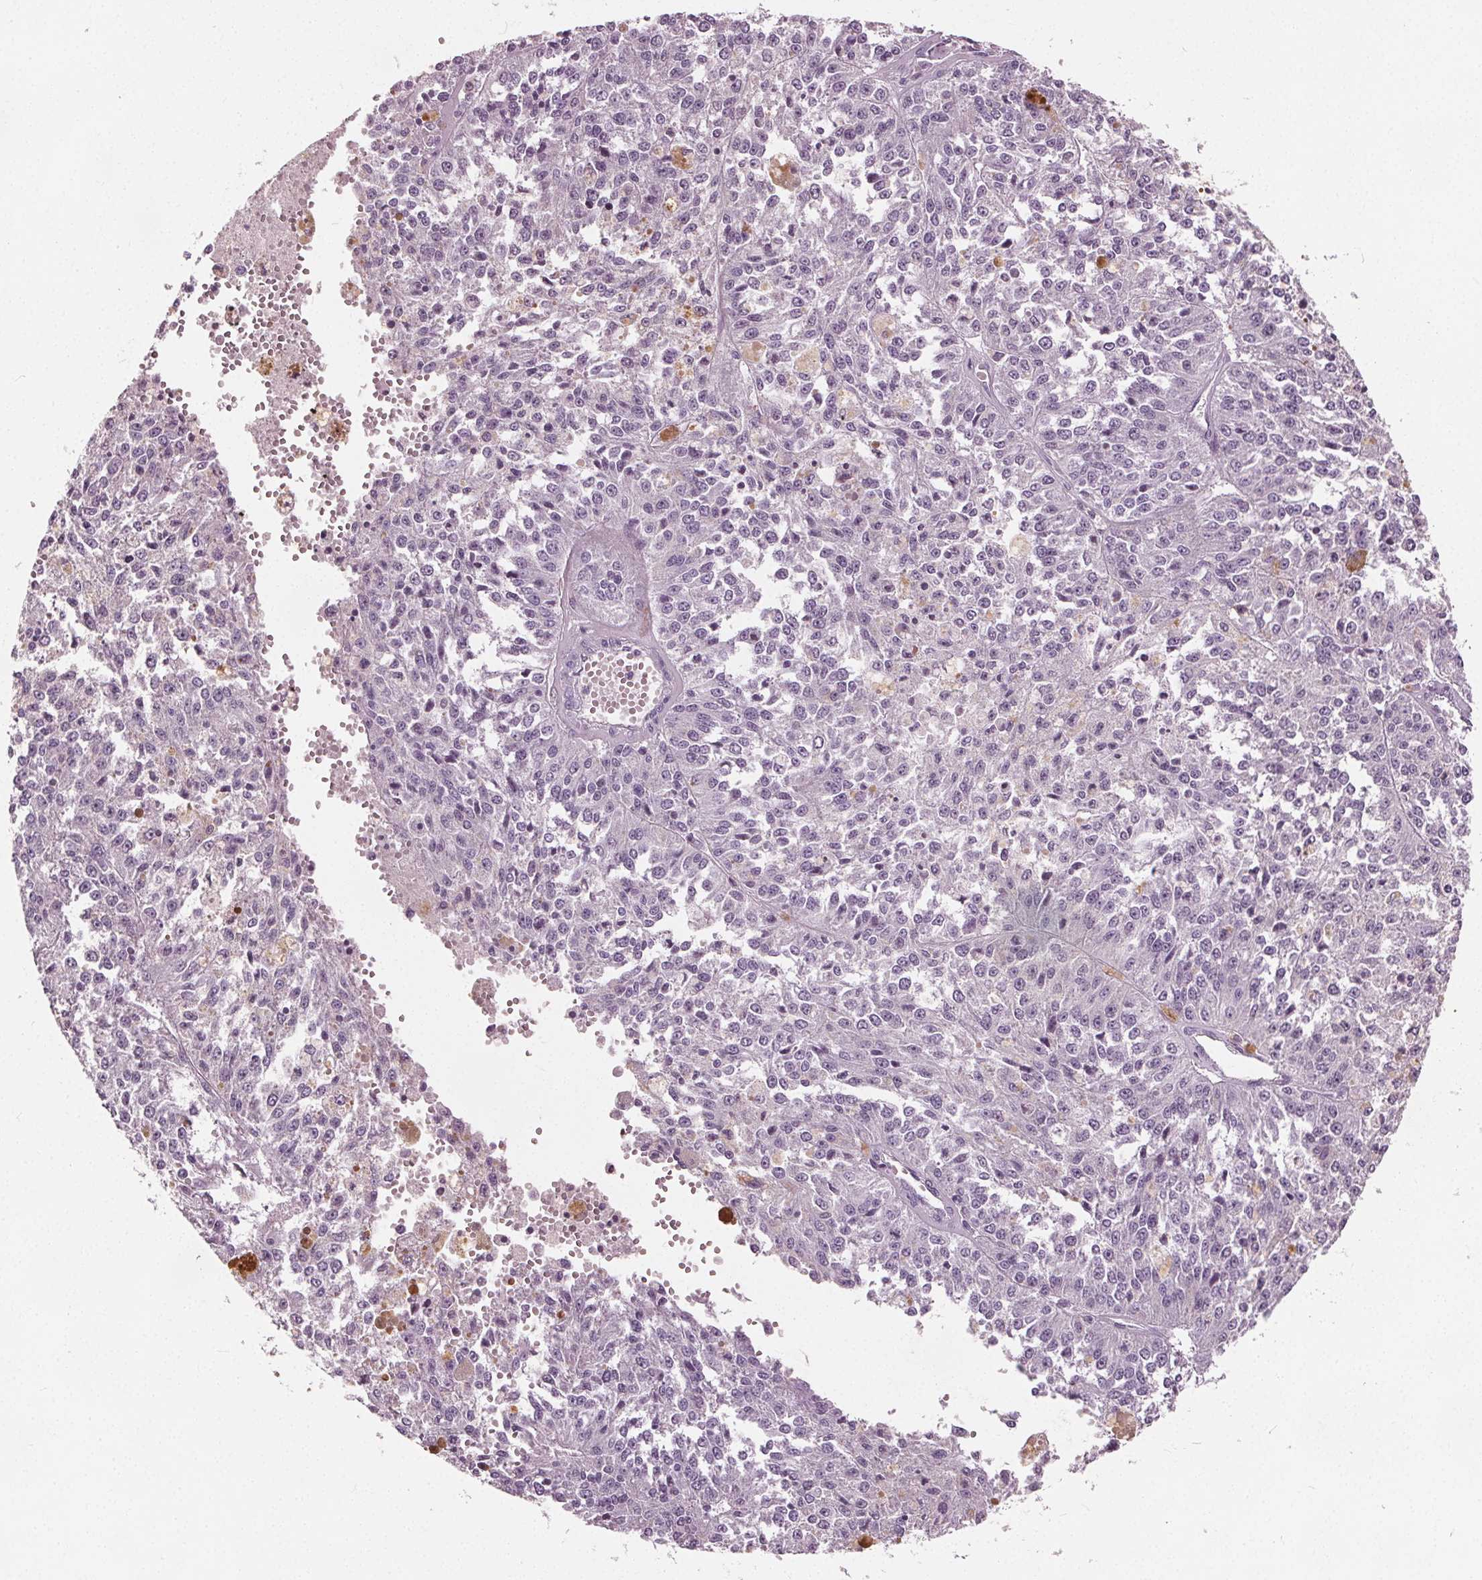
{"staining": {"intensity": "negative", "quantity": "none", "location": "none"}, "tissue": "melanoma", "cell_type": "Tumor cells", "image_type": "cancer", "snomed": [{"axis": "morphology", "description": "Malignant melanoma, Metastatic site"}, {"axis": "topography", "description": "Lymph node"}], "caption": "Immunohistochemical staining of melanoma reveals no significant expression in tumor cells.", "gene": "TKFC", "patient": {"sex": "female", "age": 64}}